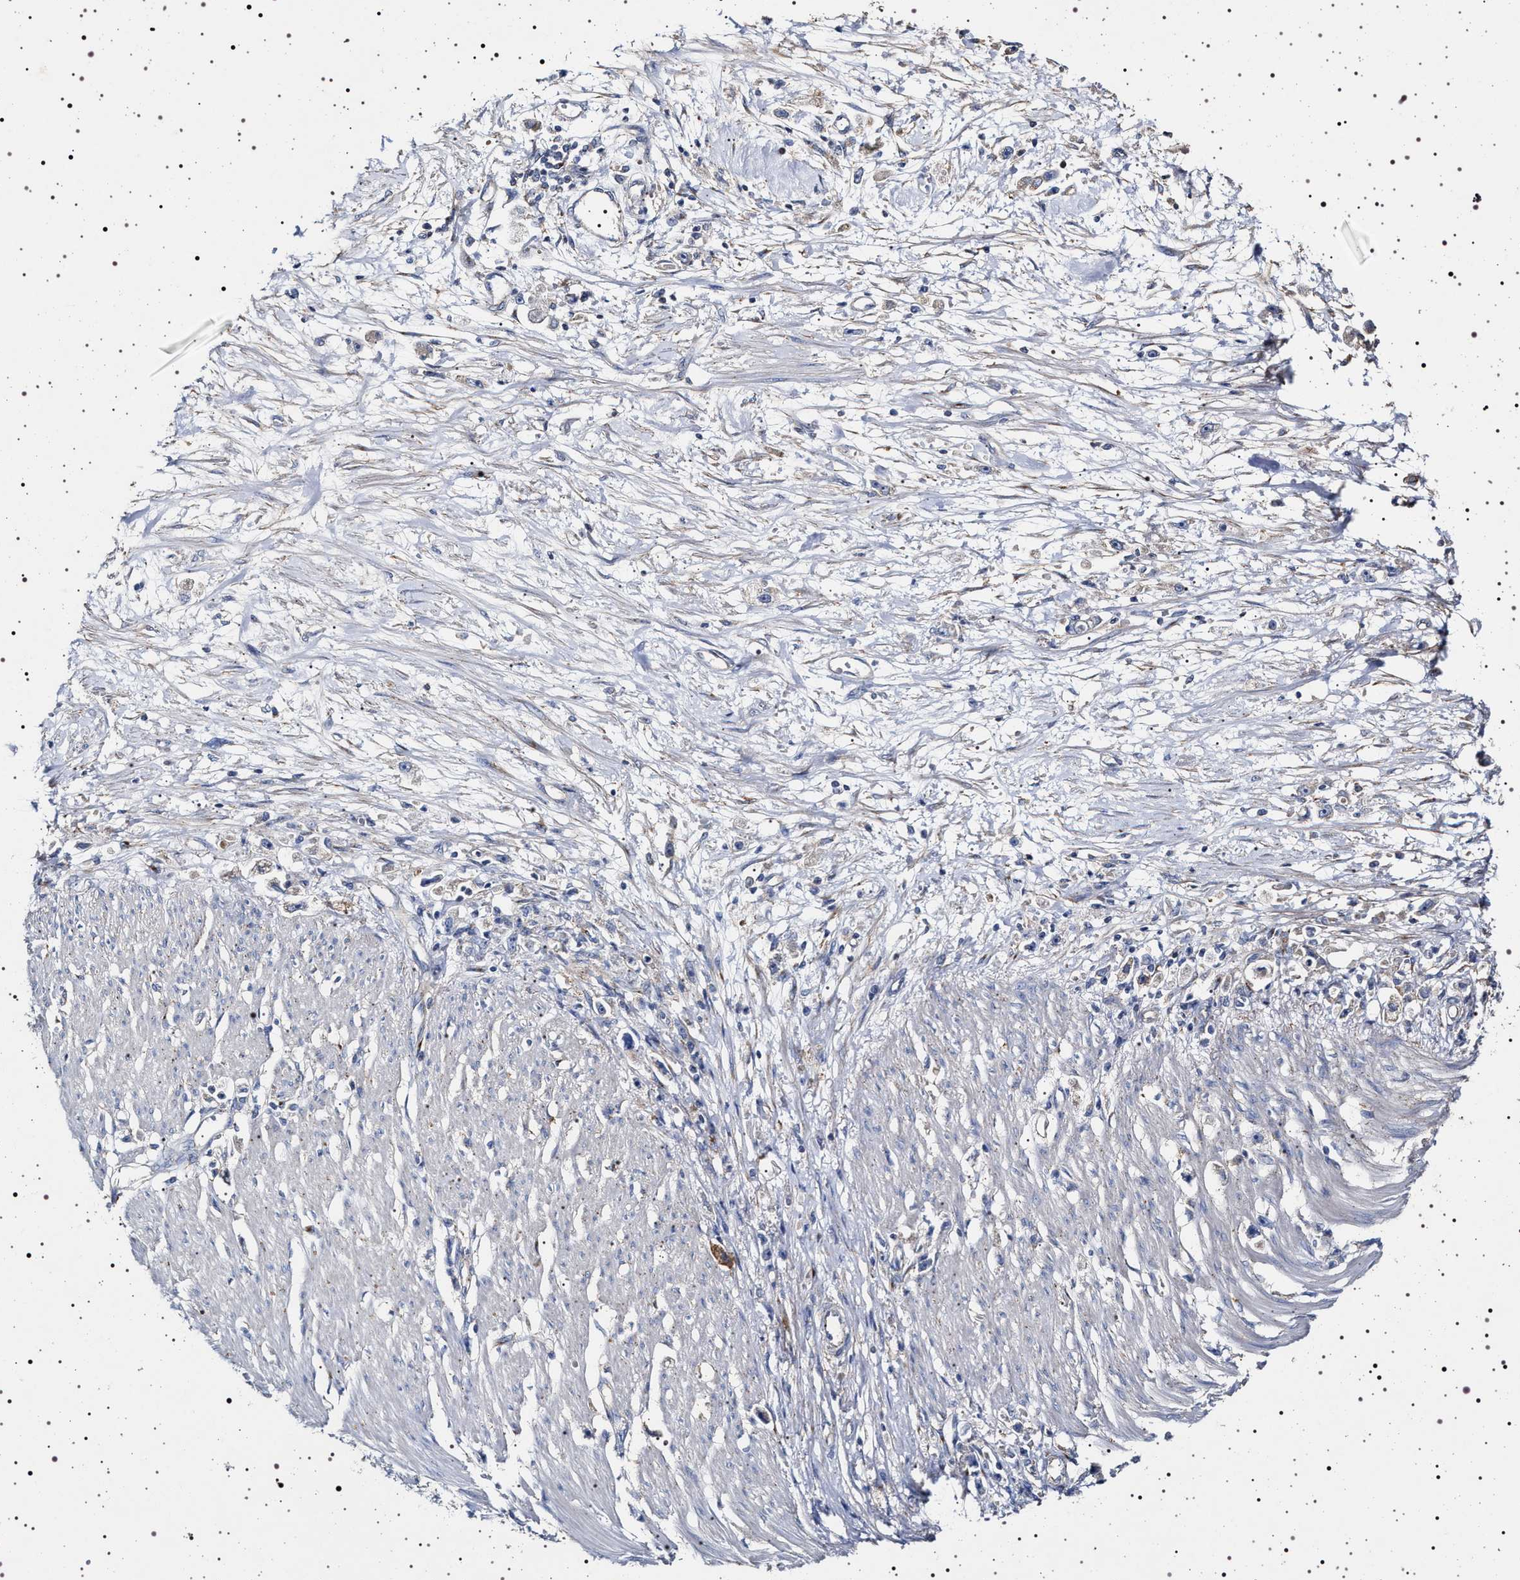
{"staining": {"intensity": "negative", "quantity": "none", "location": "none"}, "tissue": "stomach cancer", "cell_type": "Tumor cells", "image_type": "cancer", "snomed": [{"axis": "morphology", "description": "Adenocarcinoma, NOS"}, {"axis": "topography", "description": "Stomach"}], "caption": "There is no significant staining in tumor cells of adenocarcinoma (stomach).", "gene": "NAALADL2", "patient": {"sex": "female", "age": 59}}